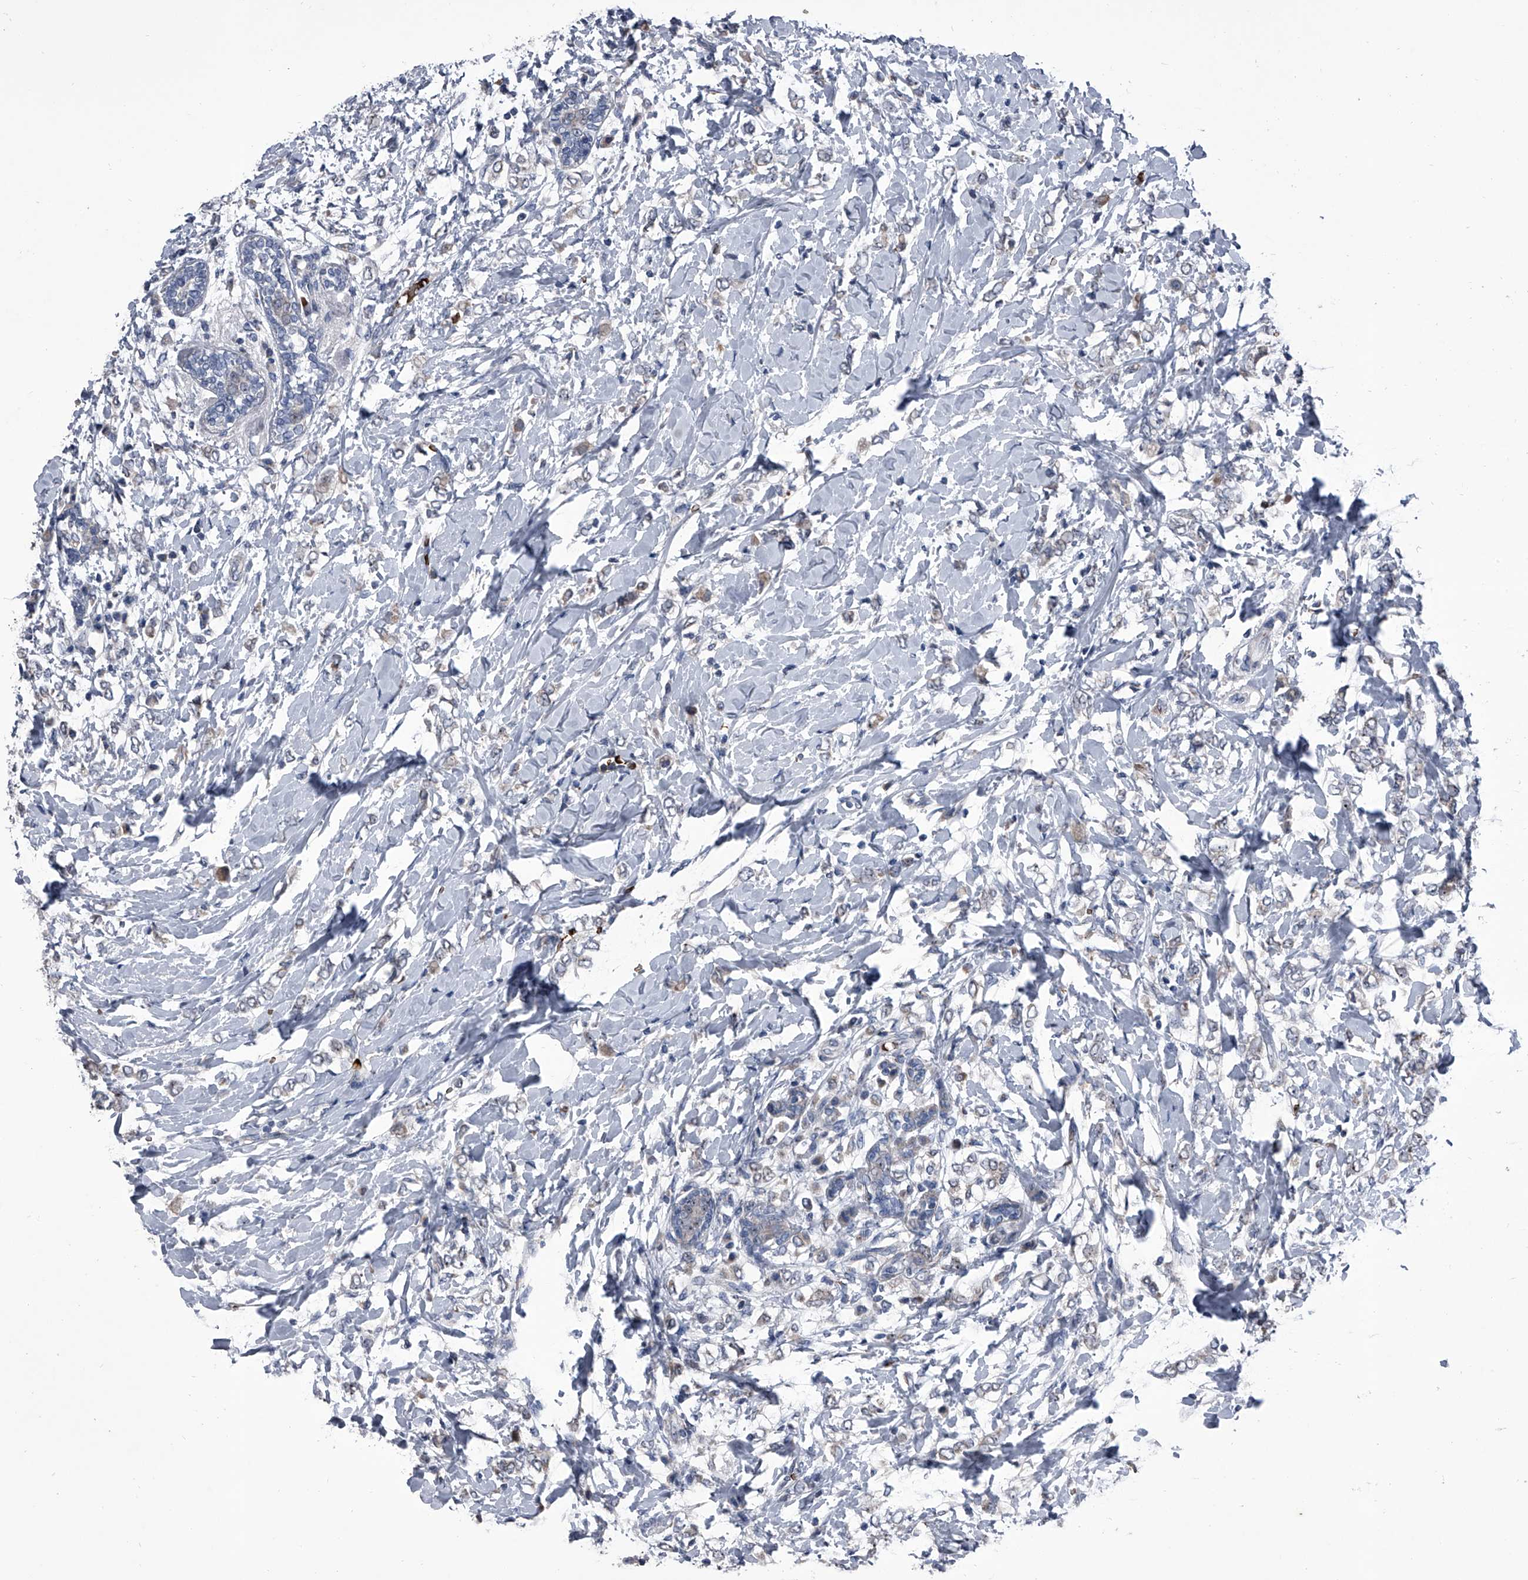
{"staining": {"intensity": "weak", "quantity": "<25%", "location": "cytoplasmic/membranous"}, "tissue": "breast cancer", "cell_type": "Tumor cells", "image_type": "cancer", "snomed": [{"axis": "morphology", "description": "Normal tissue, NOS"}, {"axis": "morphology", "description": "Lobular carcinoma"}, {"axis": "topography", "description": "Breast"}], "caption": "Immunohistochemical staining of human breast lobular carcinoma exhibits no significant staining in tumor cells.", "gene": "CEP85L", "patient": {"sex": "female", "age": 47}}